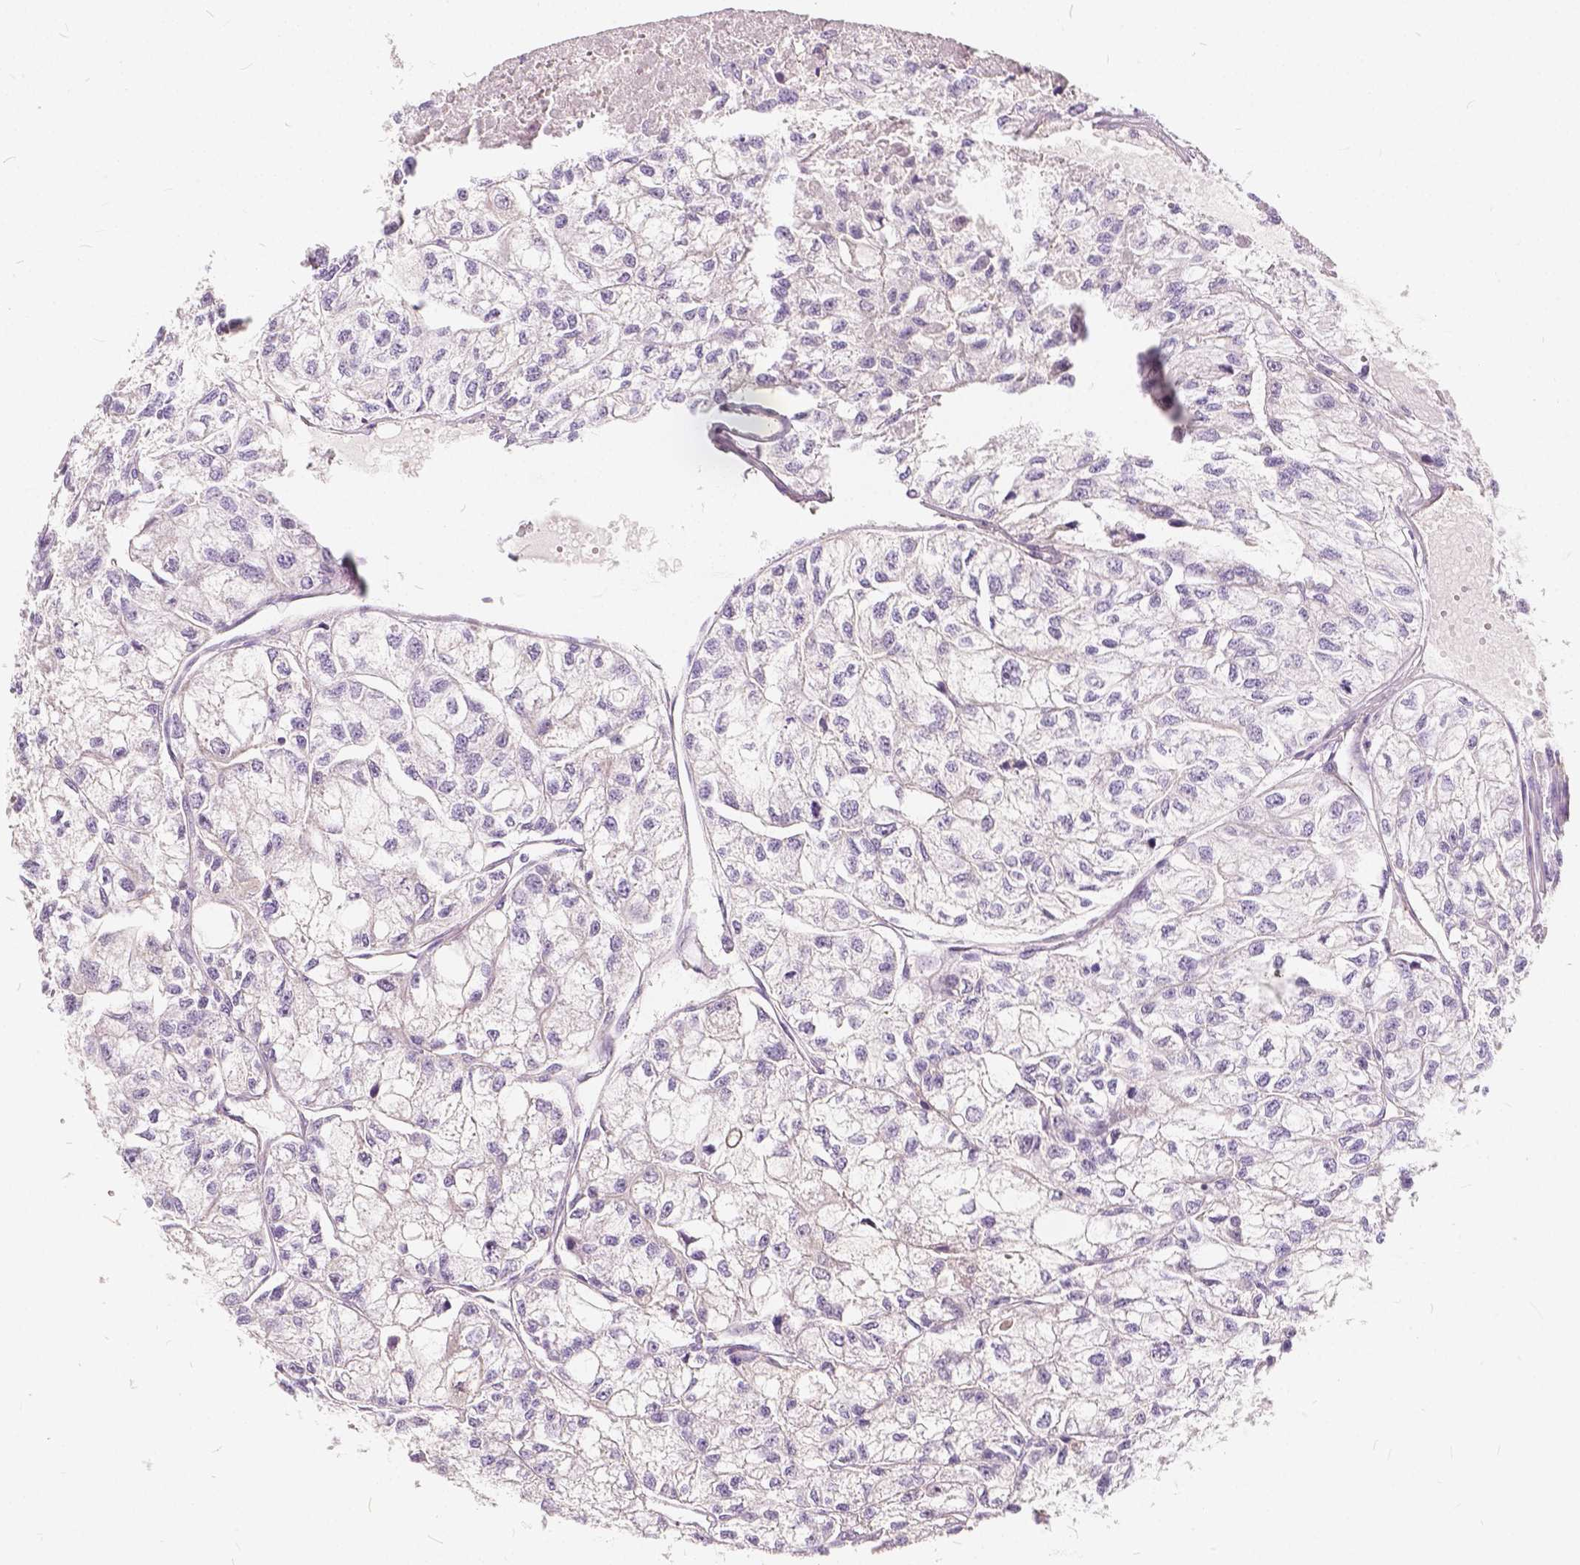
{"staining": {"intensity": "negative", "quantity": "none", "location": "none"}, "tissue": "renal cancer", "cell_type": "Tumor cells", "image_type": "cancer", "snomed": [{"axis": "morphology", "description": "Adenocarcinoma, NOS"}, {"axis": "topography", "description": "Kidney"}], "caption": "Tumor cells are negative for protein expression in human renal cancer.", "gene": "KIAA0513", "patient": {"sex": "male", "age": 56}}